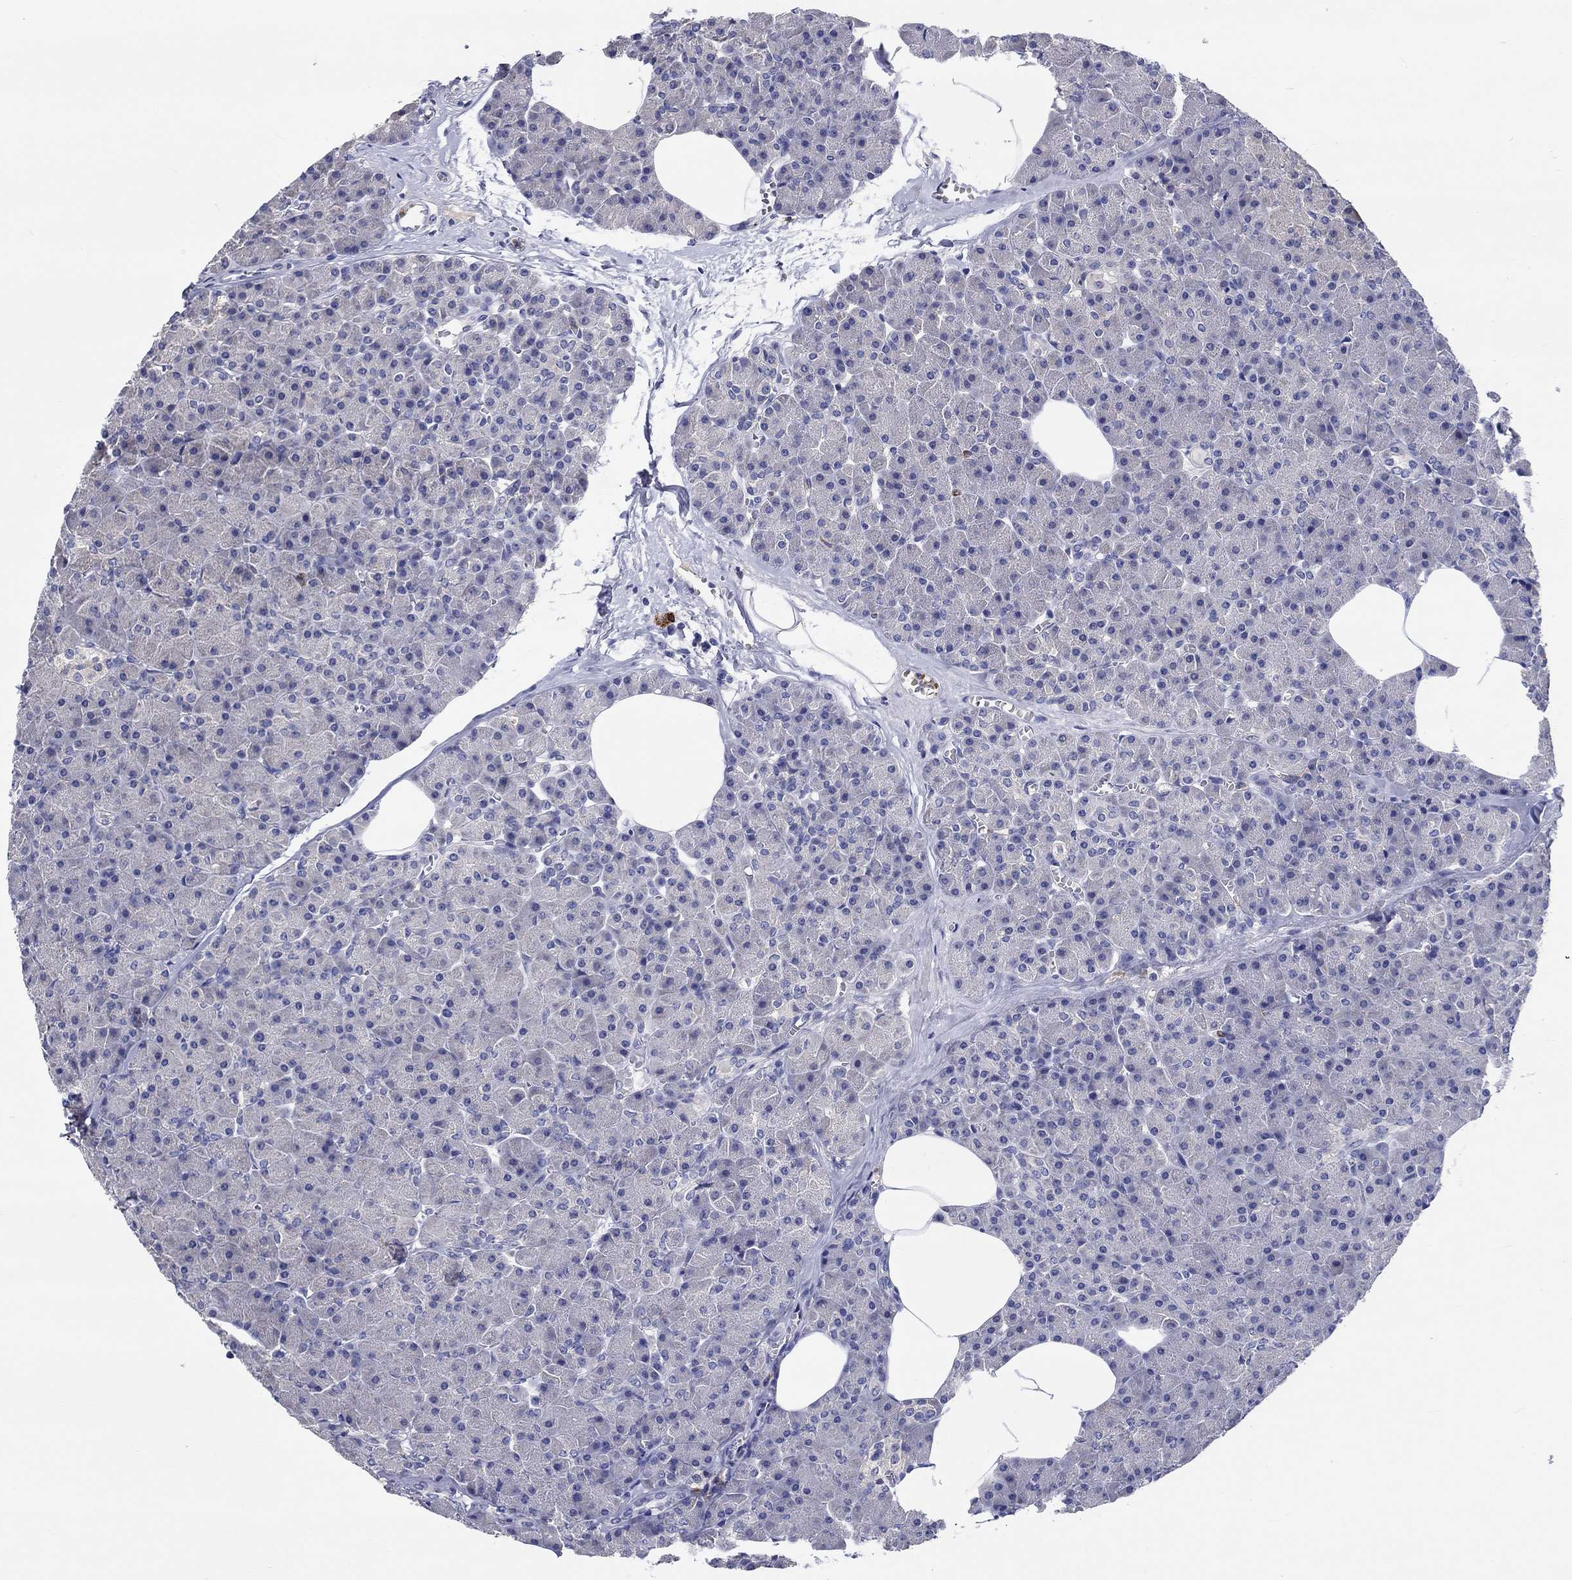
{"staining": {"intensity": "weak", "quantity": "25%-75%", "location": "cytoplasmic/membranous"}, "tissue": "pancreas", "cell_type": "Exocrine glandular cells", "image_type": "normal", "snomed": [{"axis": "morphology", "description": "Normal tissue, NOS"}, {"axis": "topography", "description": "Pancreas"}], "caption": "Pancreas stained with DAB (3,3'-diaminobenzidine) IHC demonstrates low levels of weak cytoplasmic/membranous staining in approximately 25%-75% of exocrine glandular cells. Immunohistochemistry stains the protein of interest in brown and the nuclei are stained blue.", "gene": "CHIT1", "patient": {"sex": "female", "age": 45}}